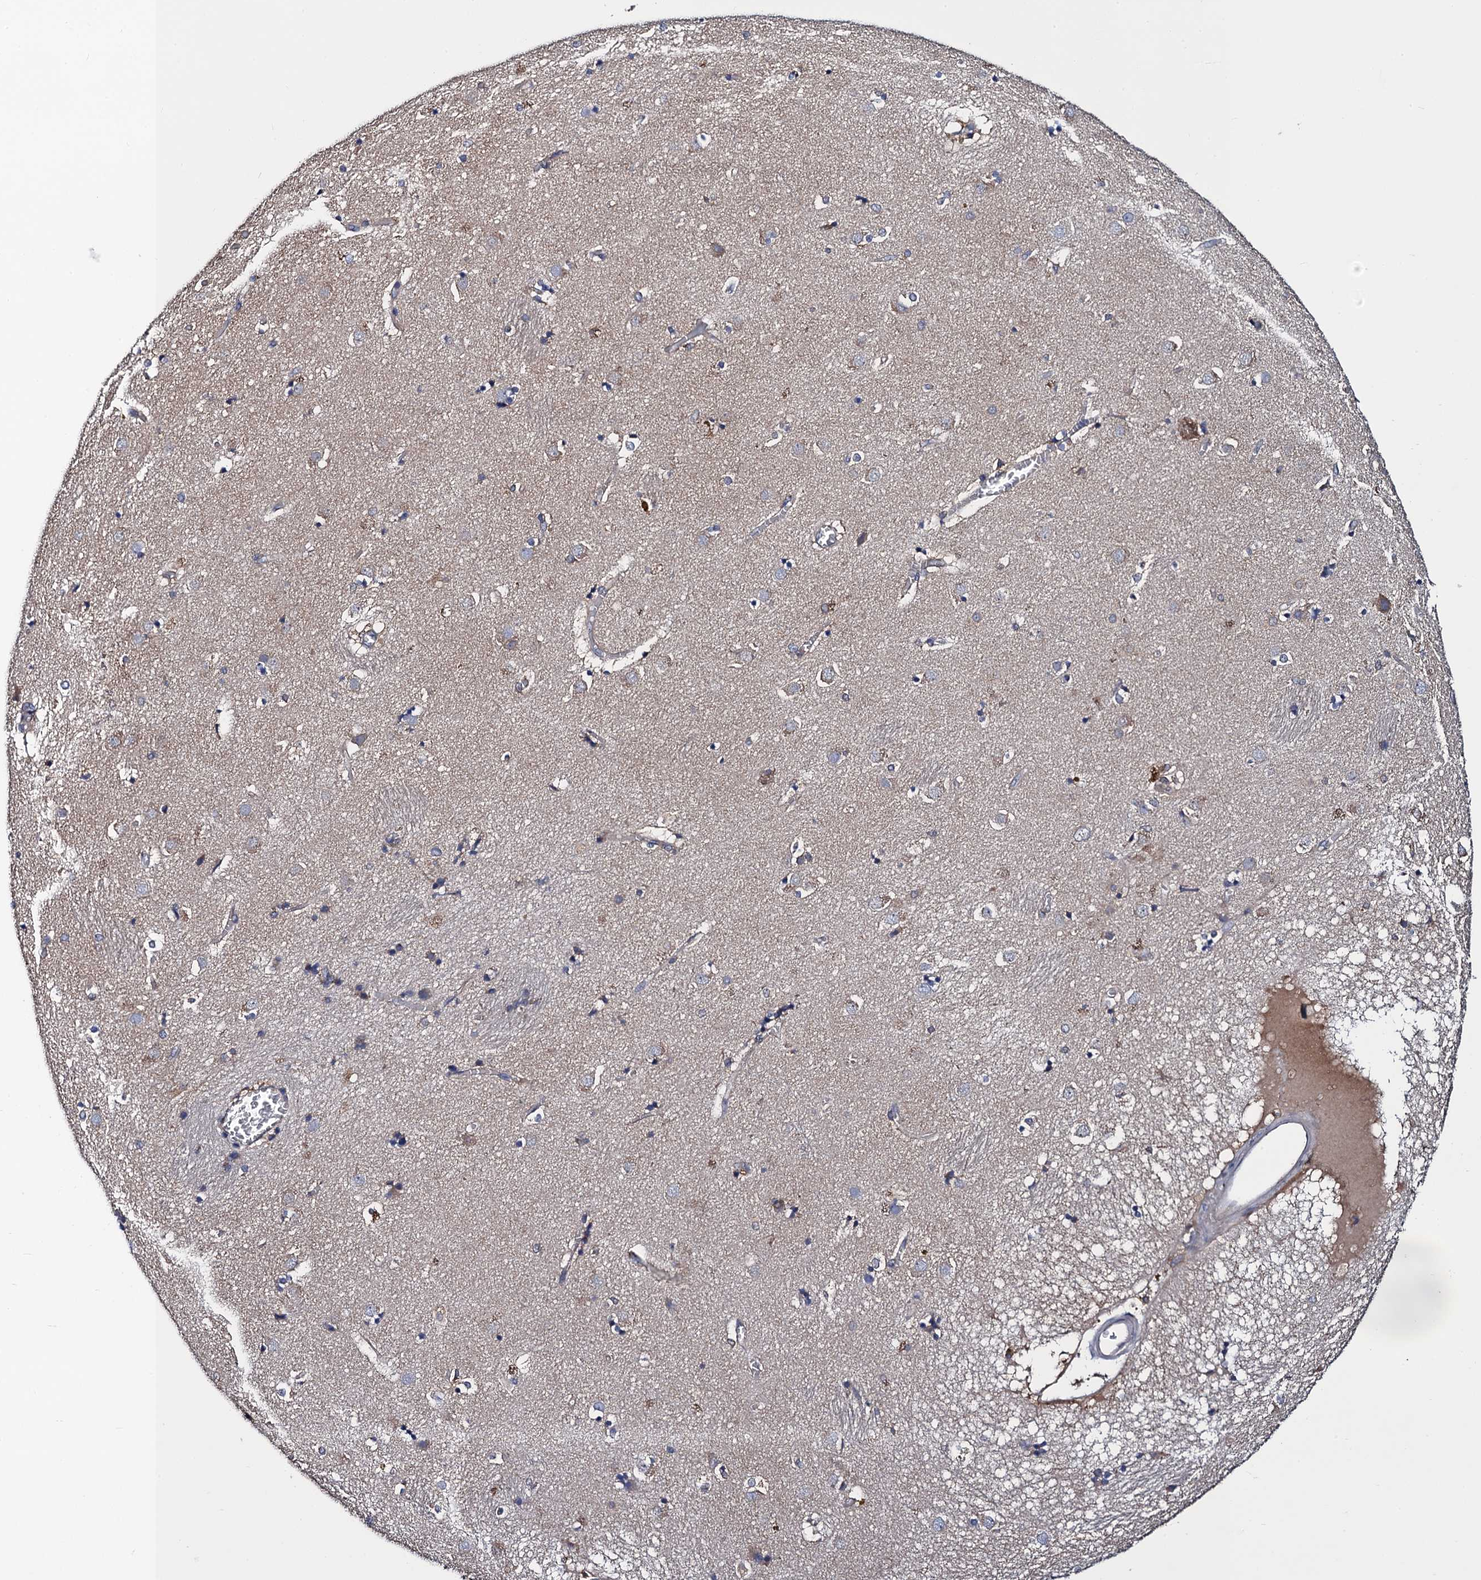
{"staining": {"intensity": "negative", "quantity": "none", "location": "none"}, "tissue": "caudate", "cell_type": "Glial cells", "image_type": "normal", "snomed": [{"axis": "morphology", "description": "Normal tissue, NOS"}, {"axis": "topography", "description": "Lateral ventricle wall"}], "caption": "A high-resolution micrograph shows IHC staining of benign caudate, which exhibits no significant staining in glial cells.", "gene": "PGLS", "patient": {"sex": "male", "age": 70}}